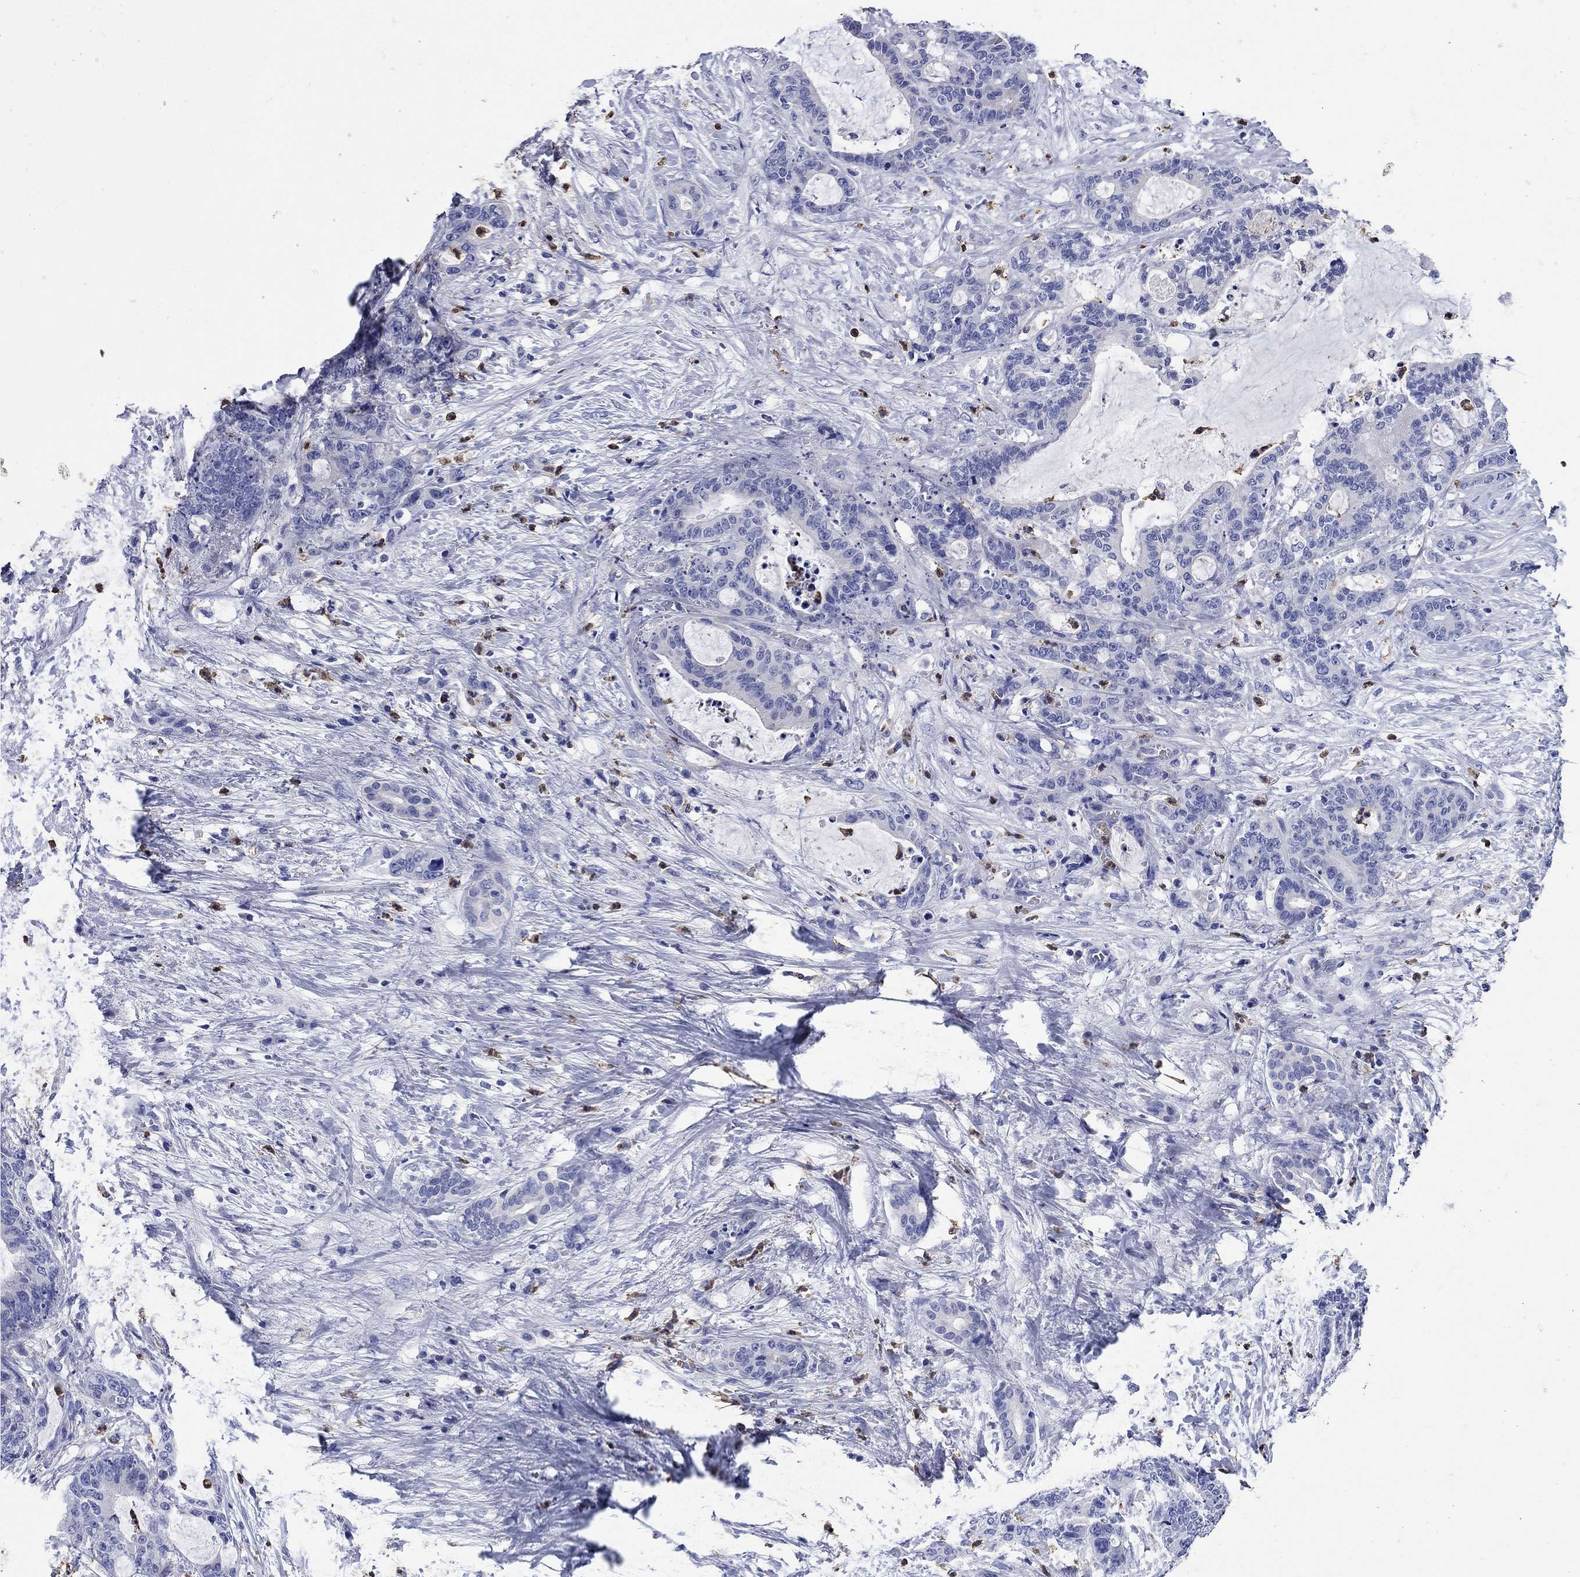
{"staining": {"intensity": "negative", "quantity": "none", "location": "none"}, "tissue": "liver cancer", "cell_type": "Tumor cells", "image_type": "cancer", "snomed": [{"axis": "morphology", "description": "Cholangiocarcinoma"}, {"axis": "topography", "description": "Liver"}], "caption": "This is a image of immunohistochemistry (IHC) staining of liver cancer (cholangiocarcinoma), which shows no staining in tumor cells.", "gene": "TFR2", "patient": {"sex": "female", "age": 73}}